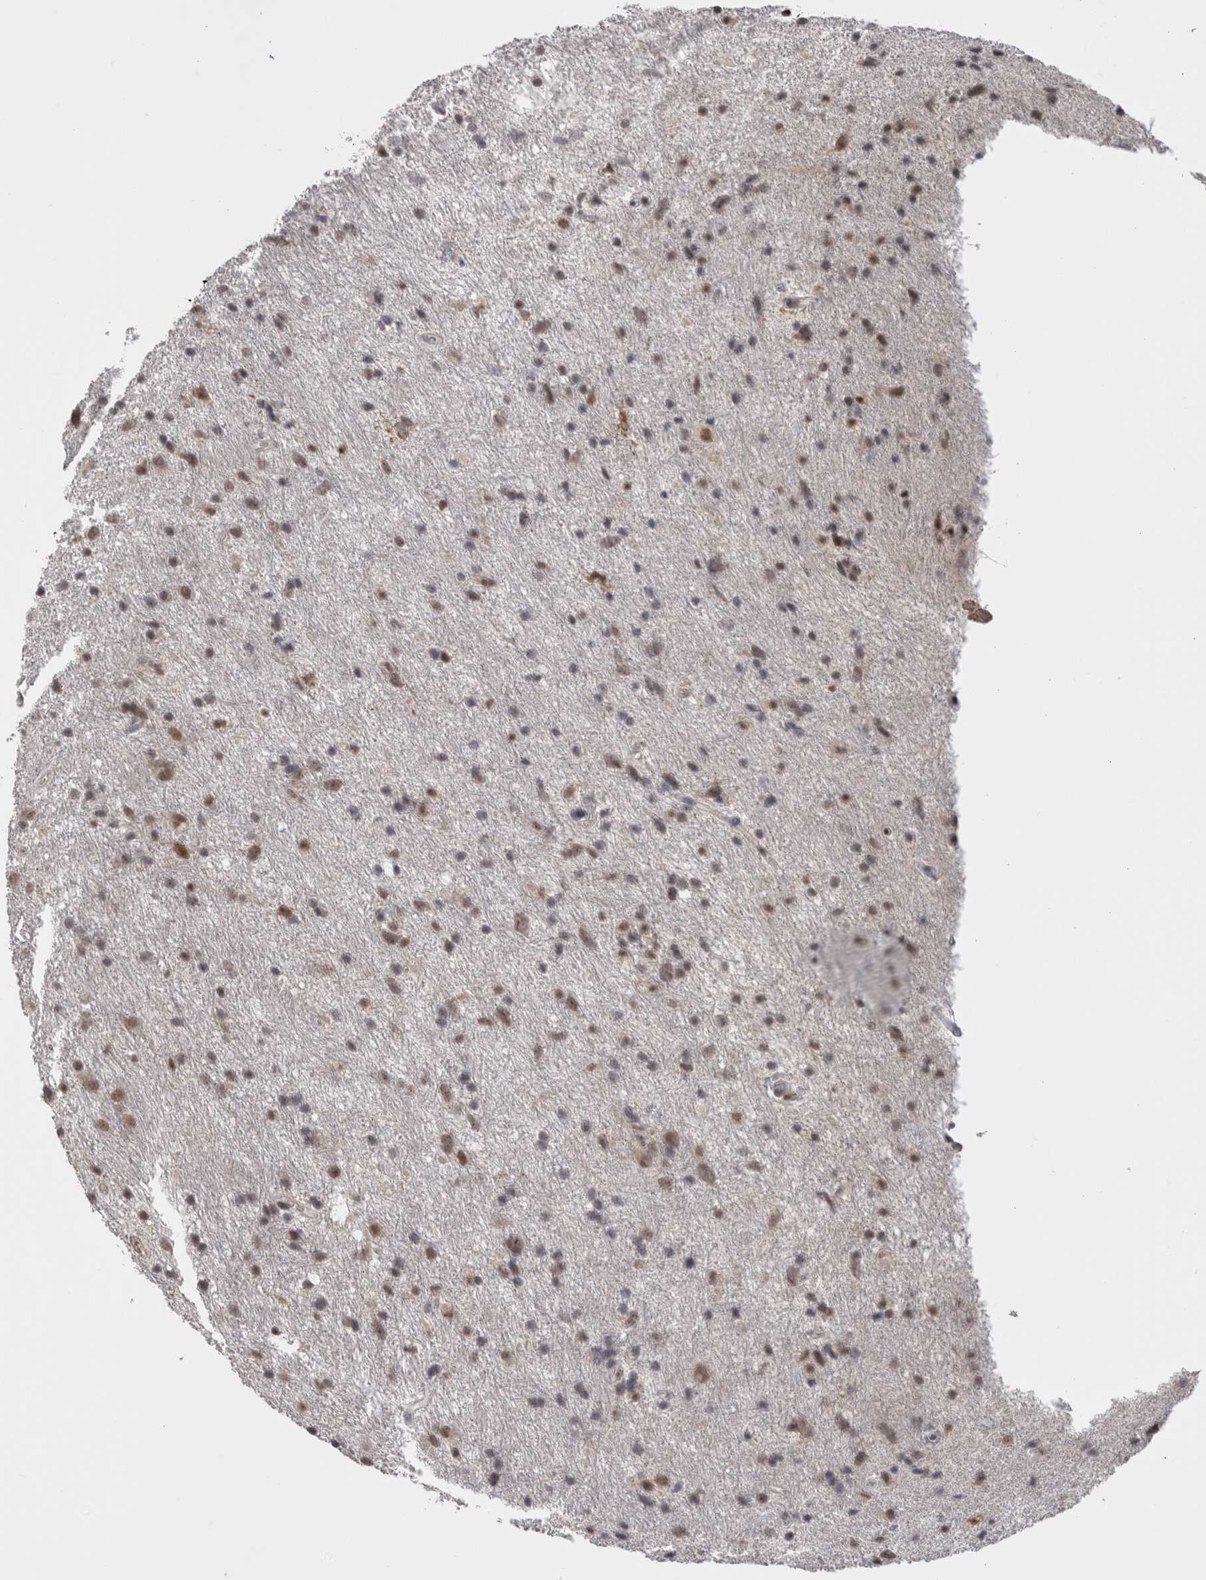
{"staining": {"intensity": "moderate", "quantity": "25%-75%", "location": "nuclear"}, "tissue": "glioma", "cell_type": "Tumor cells", "image_type": "cancer", "snomed": [{"axis": "morphology", "description": "Glioma, malignant, Low grade"}, {"axis": "topography", "description": "Brain"}], "caption": "Tumor cells demonstrate medium levels of moderate nuclear positivity in approximately 25%-75% of cells in glioma.", "gene": "DAXX", "patient": {"sex": "male", "age": 77}}